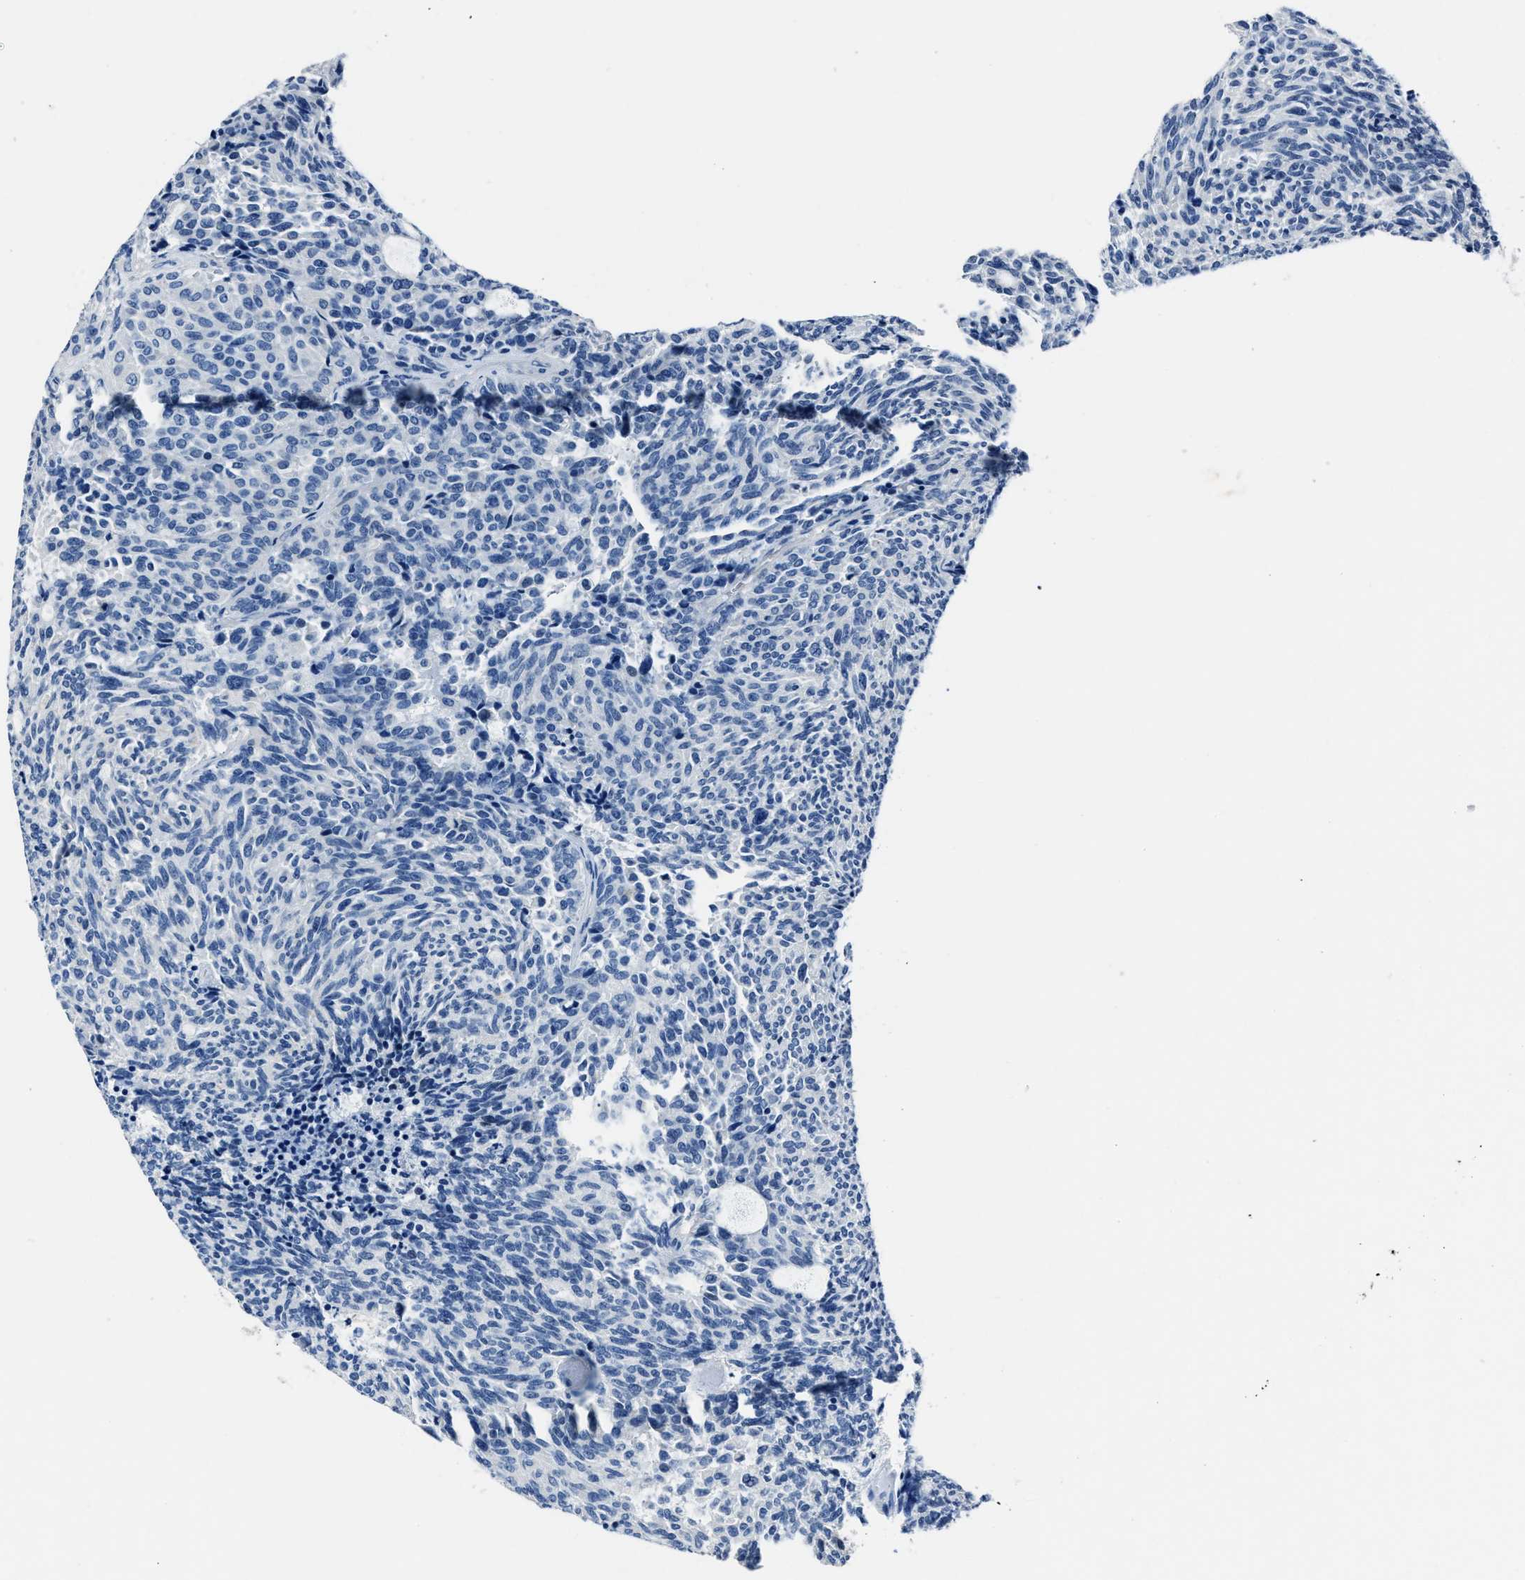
{"staining": {"intensity": "negative", "quantity": "none", "location": "none"}, "tissue": "carcinoid", "cell_type": "Tumor cells", "image_type": "cancer", "snomed": [{"axis": "morphology", "description": "Carcinoid, malignant, NOS"}, {"axis": "topography", "description": "Pancreas"}], "caption": "IHC histopathology image of neoplastic tissue: human carcinoid (malignant) stained with DAB shows no significant protein staining in tumor cells.", "gene": "NACAD", "patient": {"sex": "female", "age": 54}}